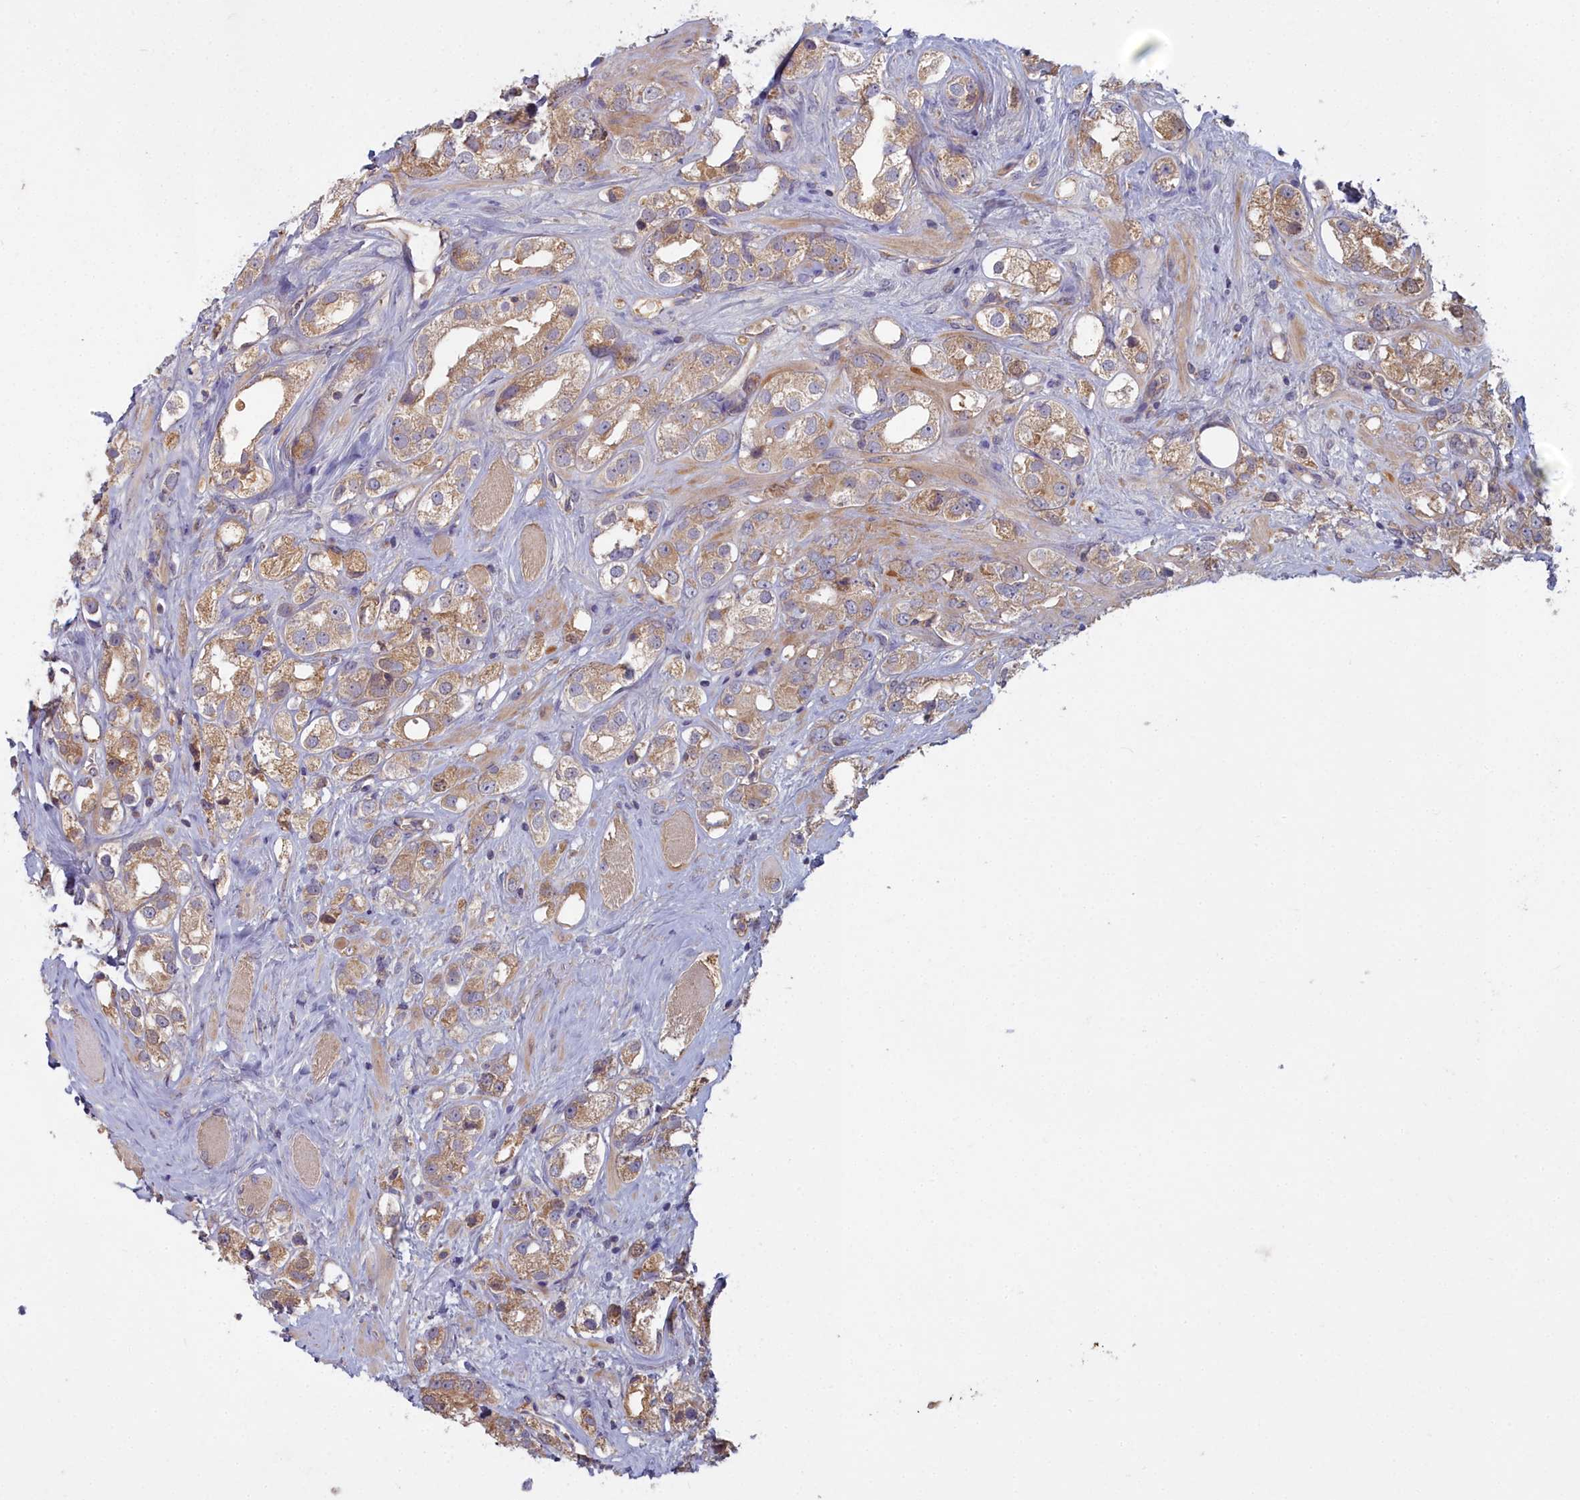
{"staining": {"intensity": "moderate", "quantity": ">75%", "location": "cytoplasmic/membranous"}, "tissue": "prostate cancer", "cell_type": "Tumor cells", "image_type": "cancer", "snomed": [{"axis": "morphology", "description": "Adenocarcinoma, NOS"}, {"axis": "topography", "description": "Prostate"}], "caption": "Immunohistochemical staining of prostate cancer (adenocarcinoma) shows moderate cytoplasmic/membranous protein expression in approximately >75% of tumor cells.", "gene": "CCDC167", "patient": {"sex": "male", "age": 79}}